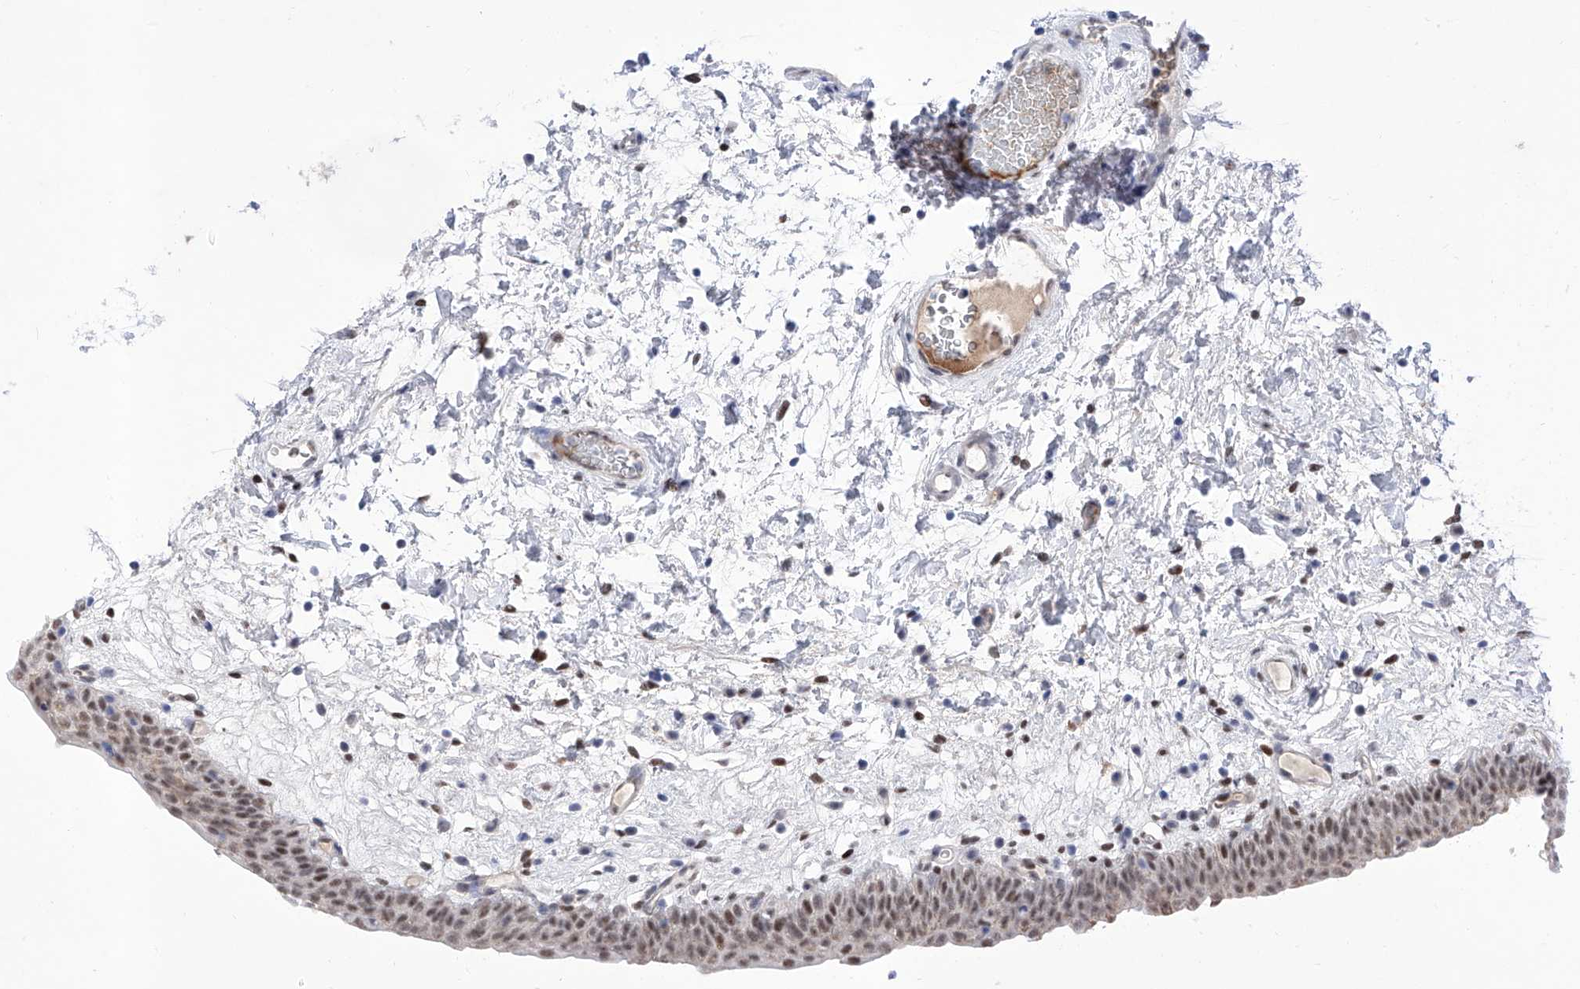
{"staining": {"intensity": "strong", "quantity": ">75%", "location": "nuclear"}, "tissue": "urinary bladder", "cell_type": "Urothelial cells", "image_type": "normal", "snomed": [{"axis": "morphology", "description": "Normal tissue, NOS"}, {"axis": "topography", "description": "Urinary bladder"}], "caption": "Protein staining exhibits strong nuclear expression in about >75% of urothelial cells in normal urinary bladder. (DAB (3,3'-diaminobenzidine) IHC with brightfield microscopy, high magnification).", "gene": "ATN1", "patient": {"sex": "male", "age": 83}}